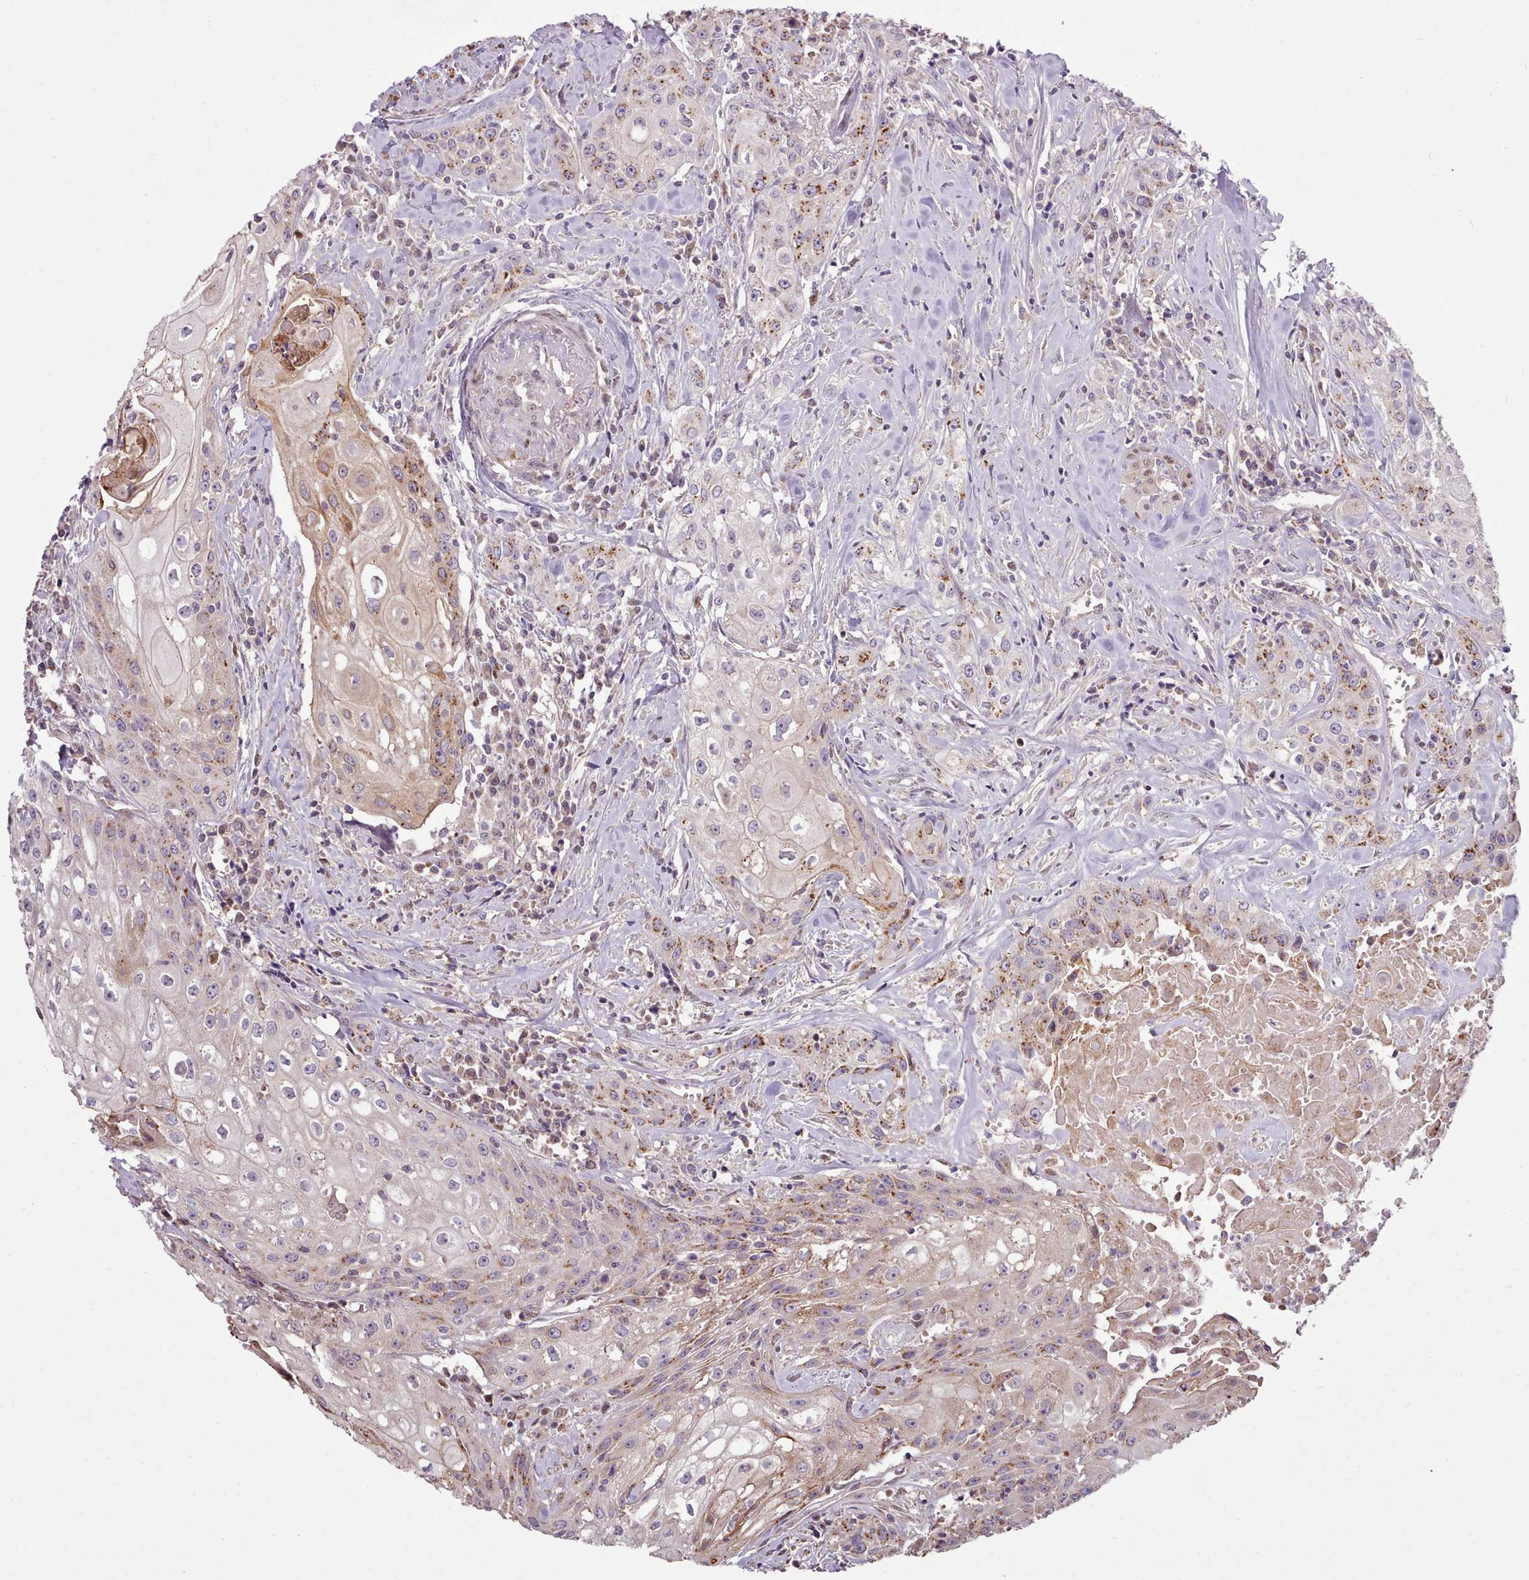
{"staining": {"intensity": "moderate", "quantity": "25%-75%", "location": "cytoplasmic/membranous"}, "tissue": "head and neck cancer", "cell_type": "Tumor cells", "image_type": "cancer", "snomed": [{"axis": "morphology", "description": "Squamous cell carcinoma, NOS"}, {"axis": "topography", "description": "Oral tissue"}, {"axis": "topography", "description": "Head-Neck"}], "caption": "Immunohistochemistry (IHC) of human squamous cell carcinoma (head and neck) demonstrates medium levels of moderate cytoplasmic/membranous staining in approximately 25%-75% of tumor cells.", "gene": "ARL2BP", "patient": {"sex": "female", "age": 82}}